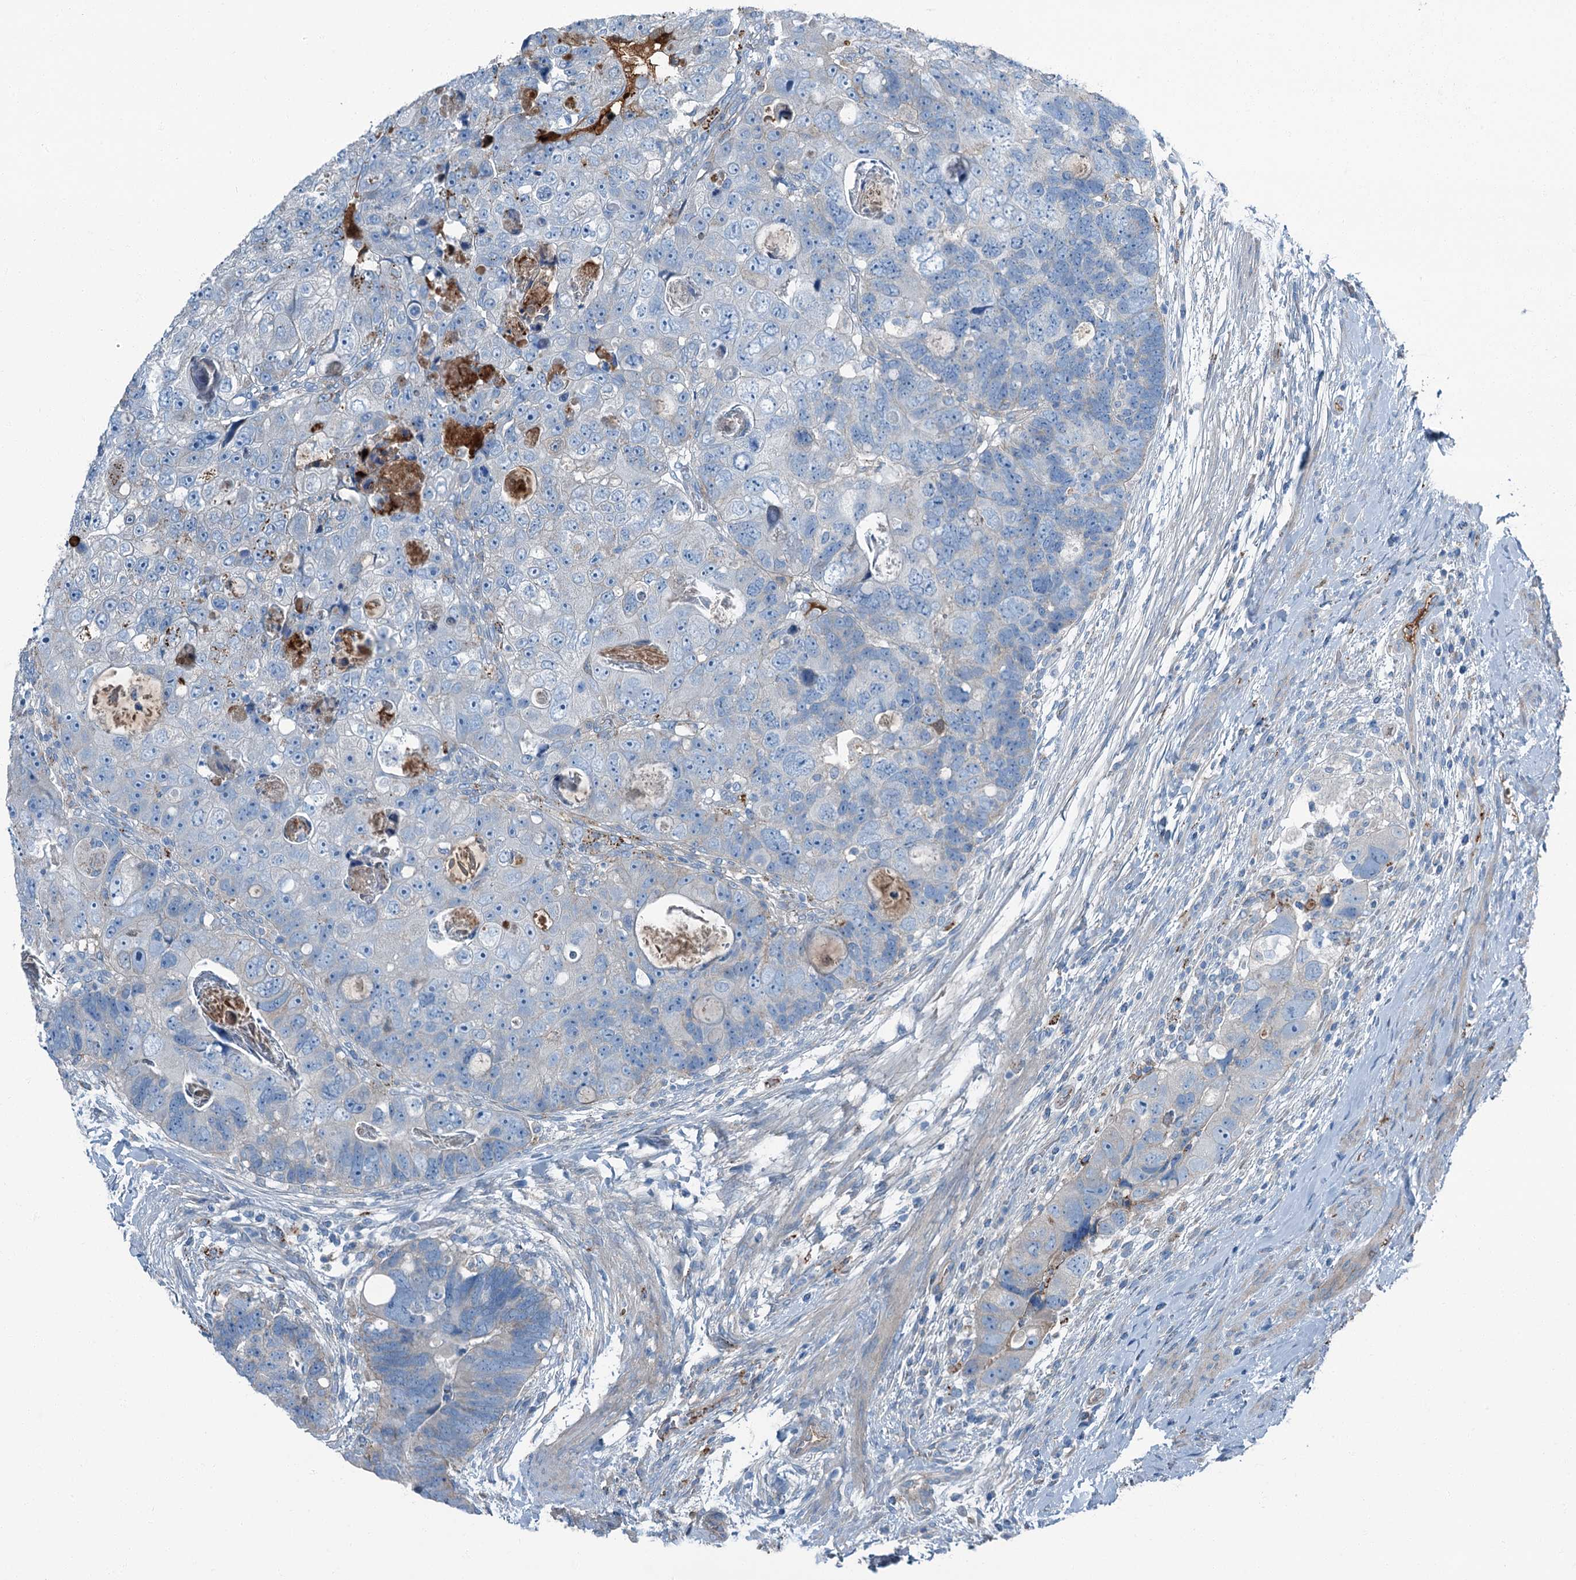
{"staining": {"intensity": "negative", "quantity": "none", "location": "none"}, "tissue": "colorectal cancer", "cell_type": "Tumor cells", "image_type": "cancer", "snomed": [{"axis": "morphology", "description": "Adenocarcinoma, NOS"}, {"axis": "topography", "description": "Rectum"}], "caption": "A micrograph of colorectal adenocarcinoma stained for a protein displays no brown staining in tumor cells.", "gene": "AXL", "patient": {"sex": "male", "age": 59}}